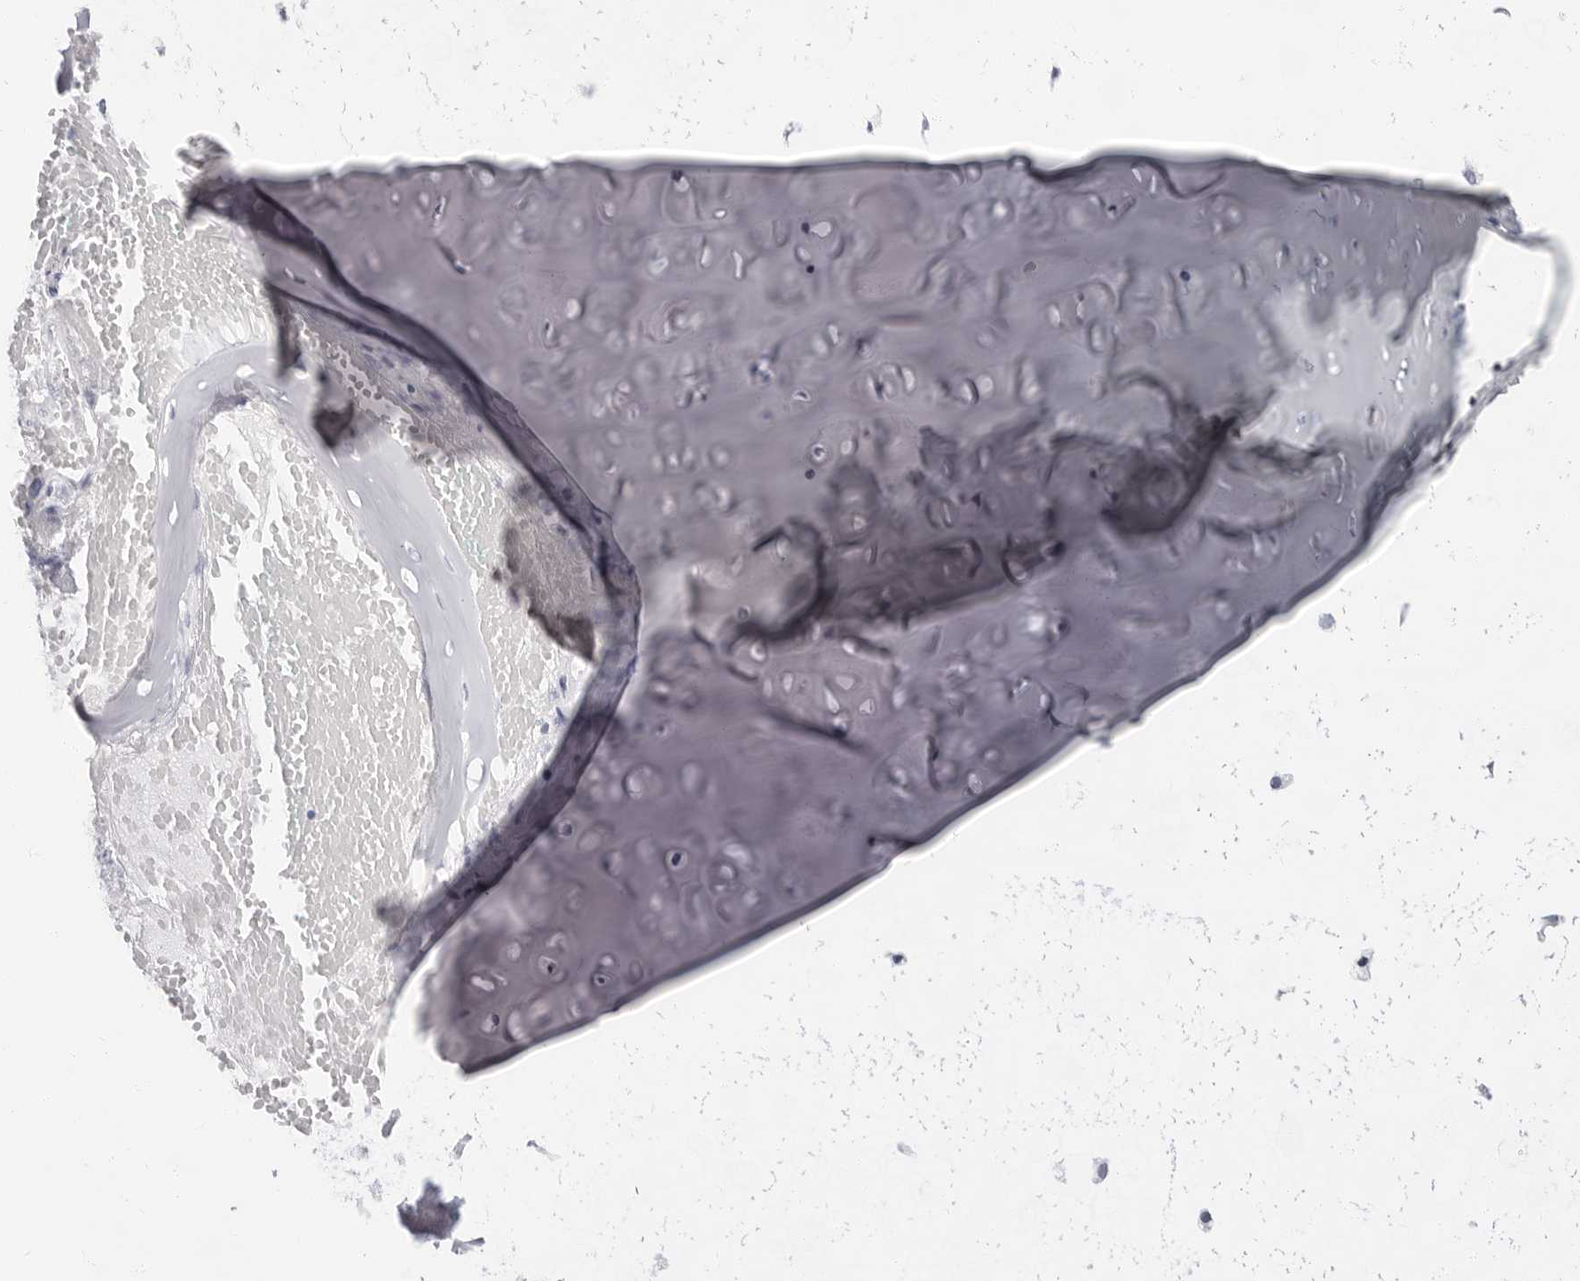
{"staining": {"intensity": "negative", "quantity": "none", "location": "none"}, "tissue": "adipose tissue", "cell_type": "Adipocytes", "image_type": "normal", "snomed": [{"axis": "morphology", "description": "Normal tissue, NOS"}, {"axis": "morphology", "description": "Basal cell carcinoma"}, {"axis": "topography", "description": "Cartilage tissue"}, {"axis": "topography", "description": "Nasopharynx"}, {"axis": "topography", "description": "Oral tissue"}], "caption": "This is a photomicrograph of immunohistochemistry (IHC) staining of normal adipose tissue, which shows no expression in adipocytes.", "gene": "ERICH3", "patient": {"sex": "female", "age": 77}}